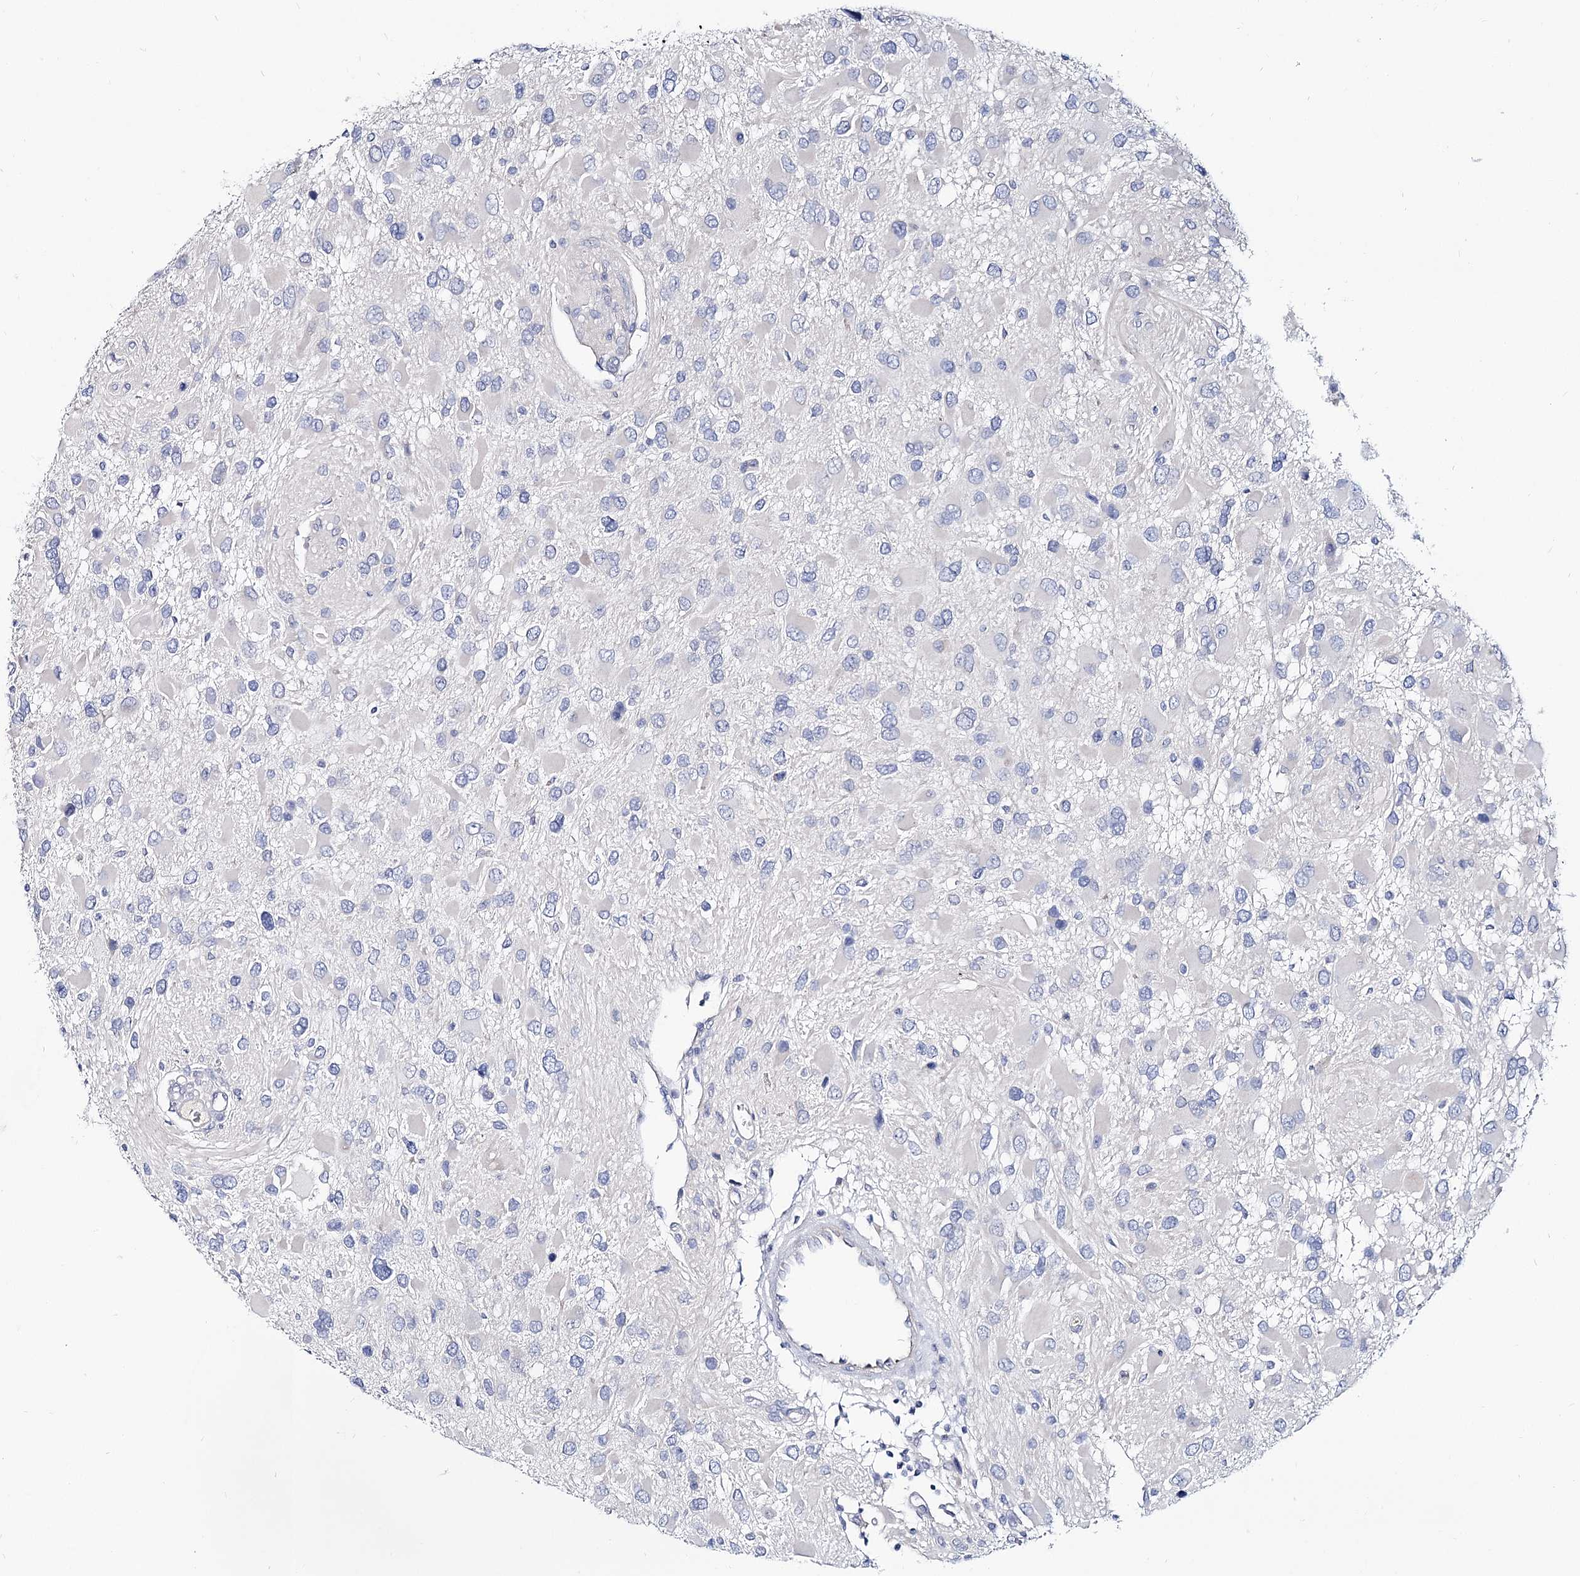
{"staining": {"intensity": "negative", "quantity": "none", "location": "none"}, "tissue": "glioma", "cell_type": "Tumor cells", "image_type": "cancer", "snomed": [{"axis": "morphology", "description": "Glioma, malignant, High grade"}, {"axis": "topography", "description": "Brain"}], "caption": "Immunohistochemical staining of glioma displays no significant staining in tumor cells. Brightfield microscopy of immunohistochemistry stained with DAB (brown) and hematoxylin (blue), captured at high magnification.", "gene": "UGP2", "patient": {"sex": "male", "age": 53}}